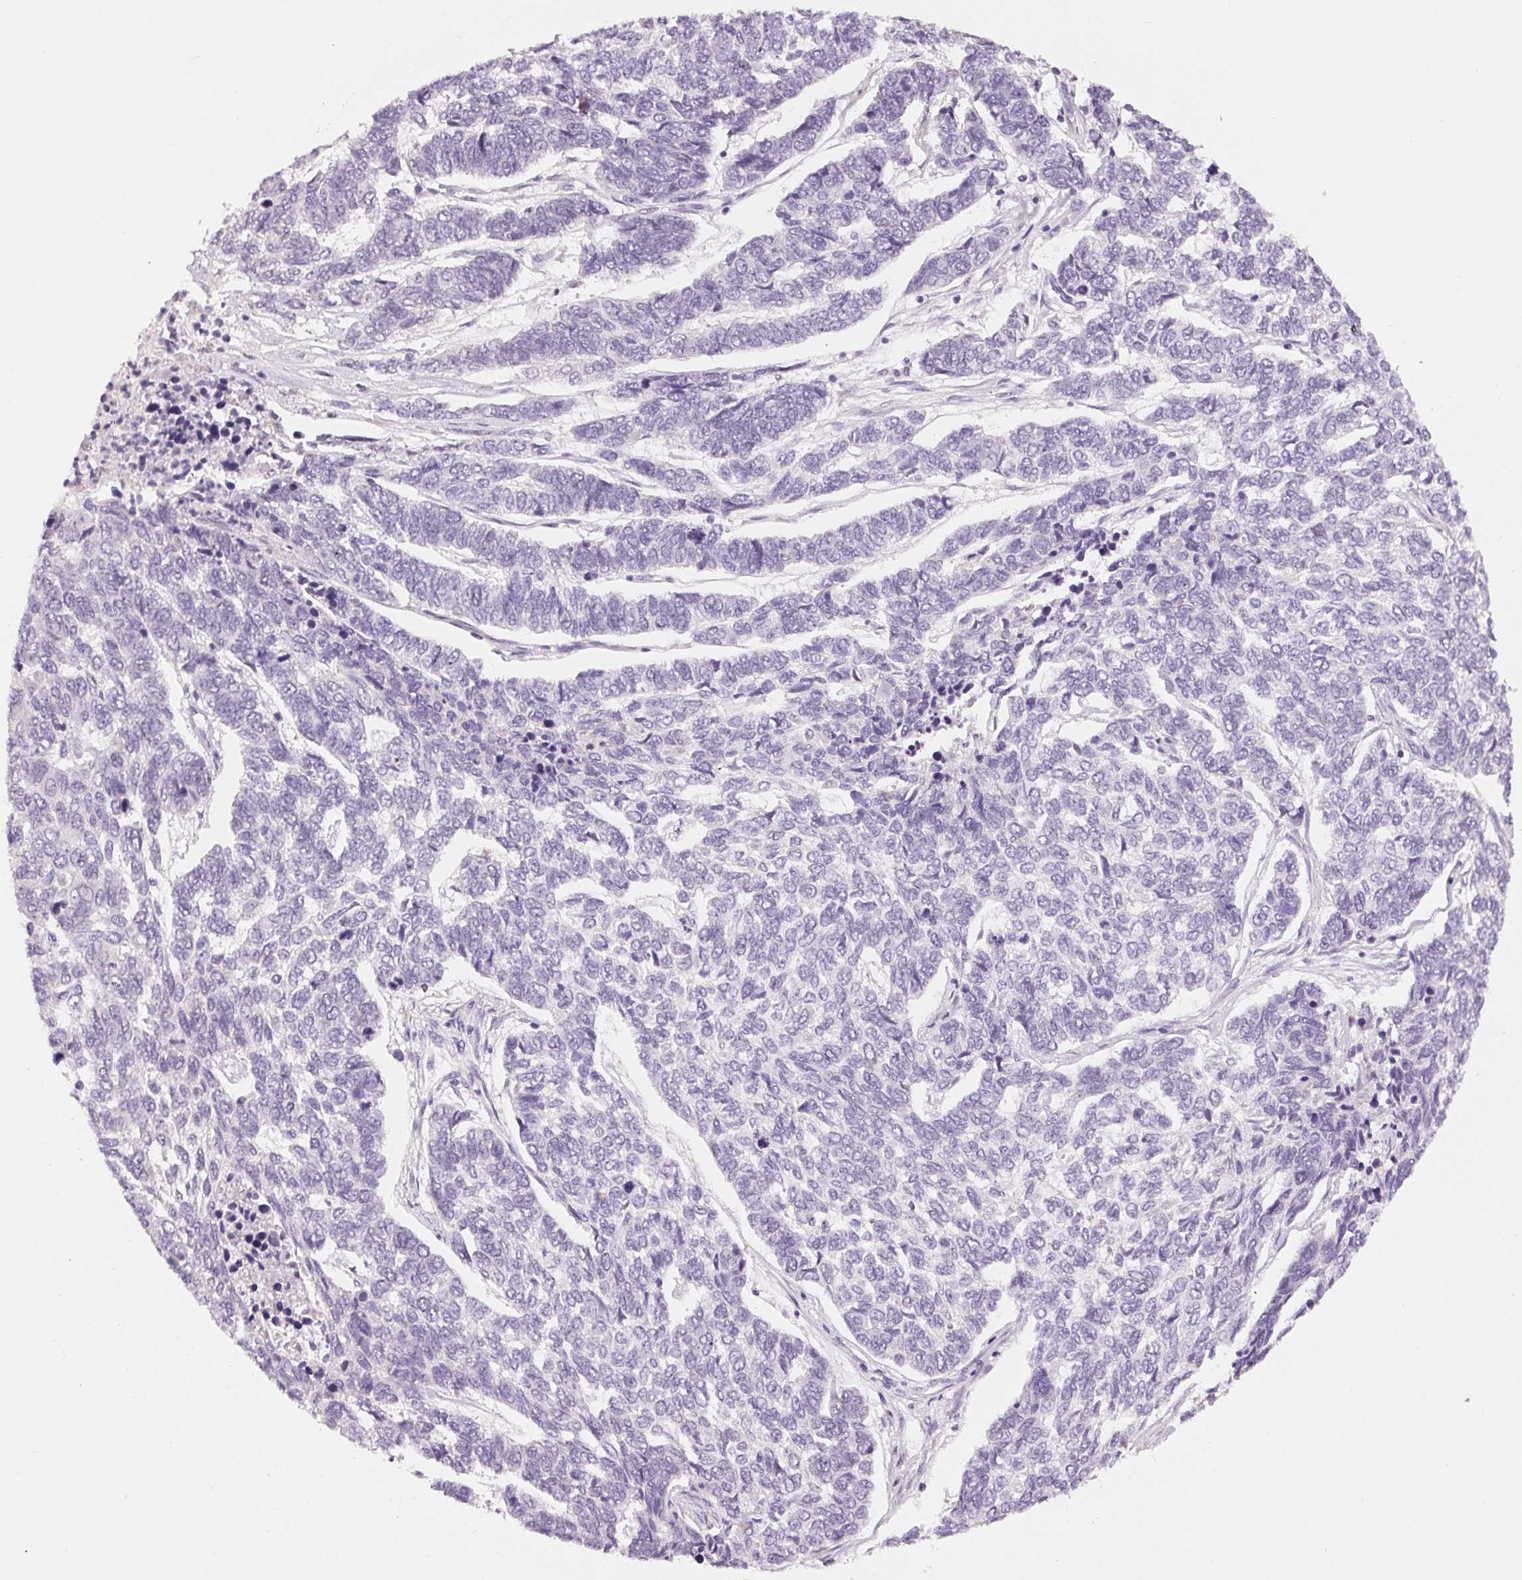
{"staining": {"intensity": "negative", "quantity": "none", "location": "none"}, "tissue": "skin cancer", "cell_type": "Tumor cells", "image_type": "cancer", "snomed": [{"axis": "morphology", "description": "Basal cell carcinoma"}, {"axis": "topography", "description": "Skin"}], "caption": "A photomicrograph of skin cancer (basal cell carcinoma) stained for a protein reveals no brown staining in tumor cells.", "gene": "MPO", "patient": {"sex": "female", "age": 65}}